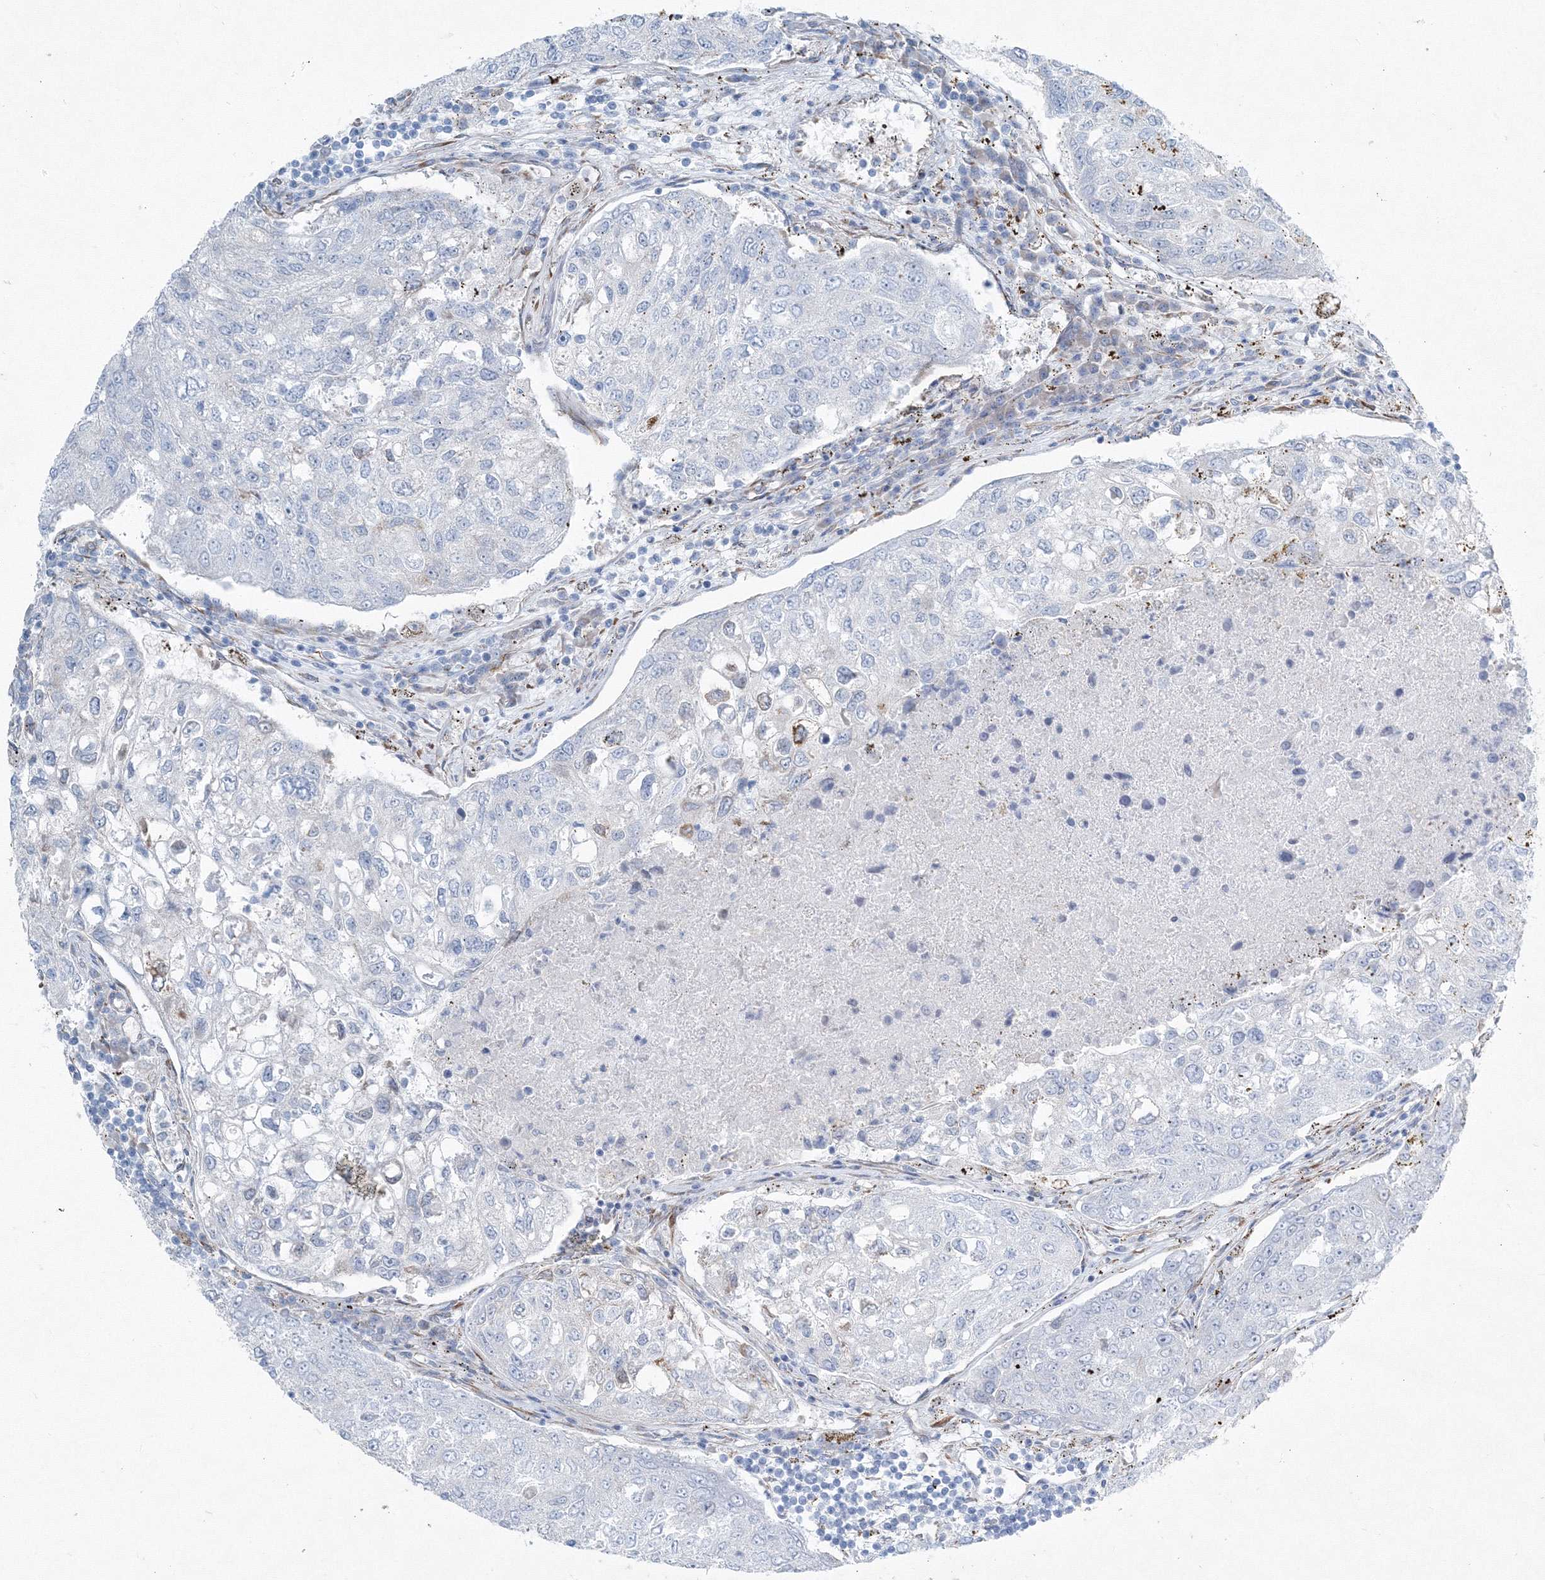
{"staining": {"intensity": "negative", "quantity": "none", "location": "none"}, "tissue": "urothelial cancer", "cell_type": "Tumor cells", "image_type": "cancer", "snomed": [{"axis": "morphology", "description": "Urothelial carcinoma, High grade"}, {"axis": "topography", "description": "Lymph node"}, {"axis": "topography", "description": "Urinary bladder"}], "caption": "This is an IHC histopathology image of urothelial cancer. There is no positivity in tumor cells.", "gene": "RCN1", "patient": {"sex": "male", "age": 51}}